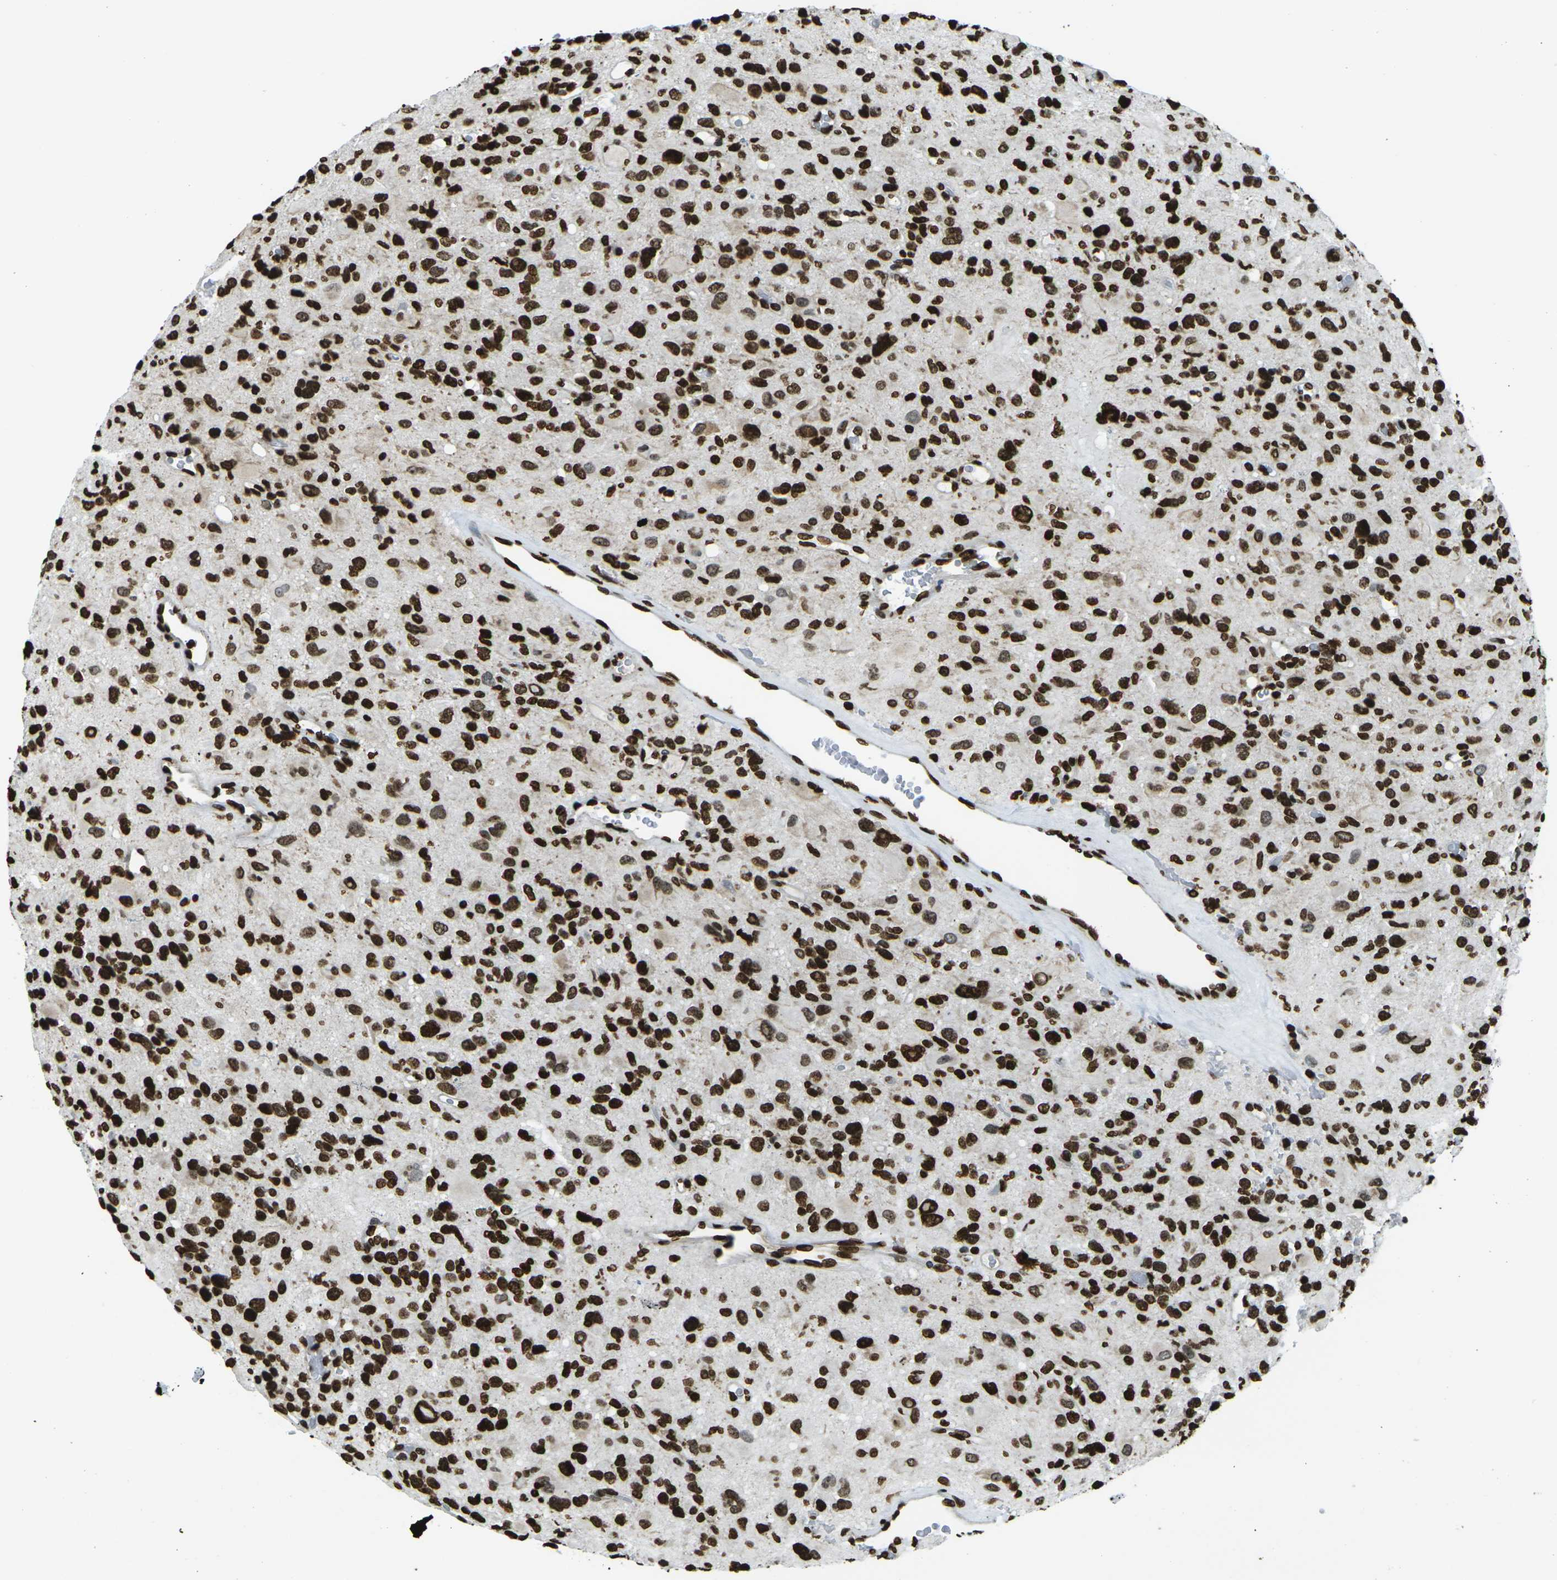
{"staining": {"intensity": "strong", "quantity": ">75%", "location": "nuclear"}, "tissue": "glioma", "cell_type": "Tumor cells", "image_type": "cancer", "snomed": [{"axis": "morphology", "description": "Glioma, malignant, High grade"}, {"axis": "topography", "description": "Brain"}], "caption": "Immunohistochemical staining of high-grade glioma (malignant) reveals high levels of strong nuclear protein staining in approximately >75% of tumor cells.", "gene": "H1-2", "patient": {"sex": "male", "age": 48}}